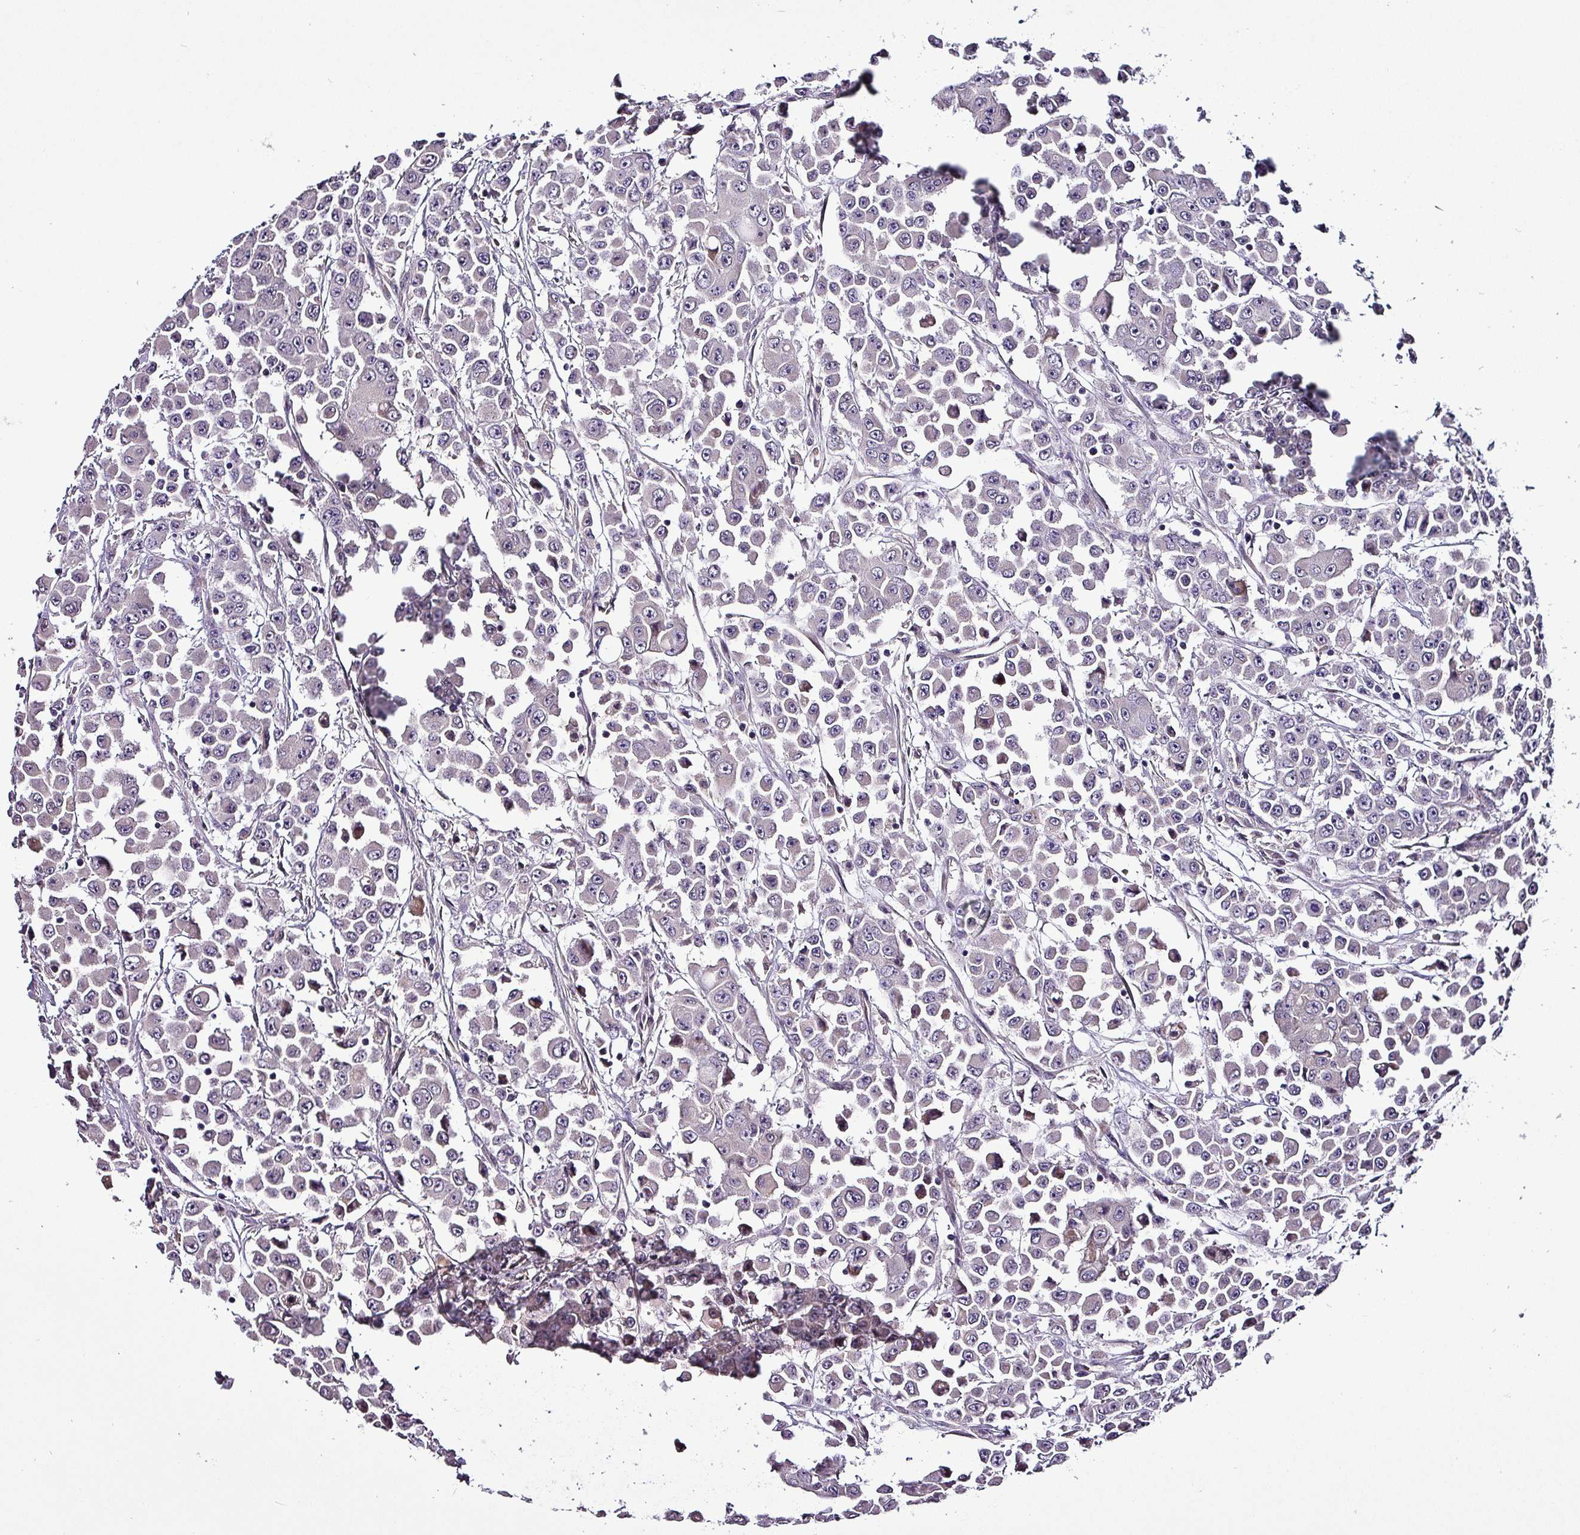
{"staining": {"intensity": "negative", "quantity": "none", "location": "none"}, "tissue": "colorectal cancer", "cell_type": "Tumor cells", "image_type": "cancer", "snomed": [{"axis": "morphology", "description": "Adenocarcinoma, NOS"}, {"axis": "topography", "description": "Colon"}], "caption": "The immunohistochemistry photomicrograph has no significant staining in tumor cells of colorectal cancer (adenocarcinoma) tissue.", "gene": "GRAPL", "patient": {"sex": "male", "age": 51}}